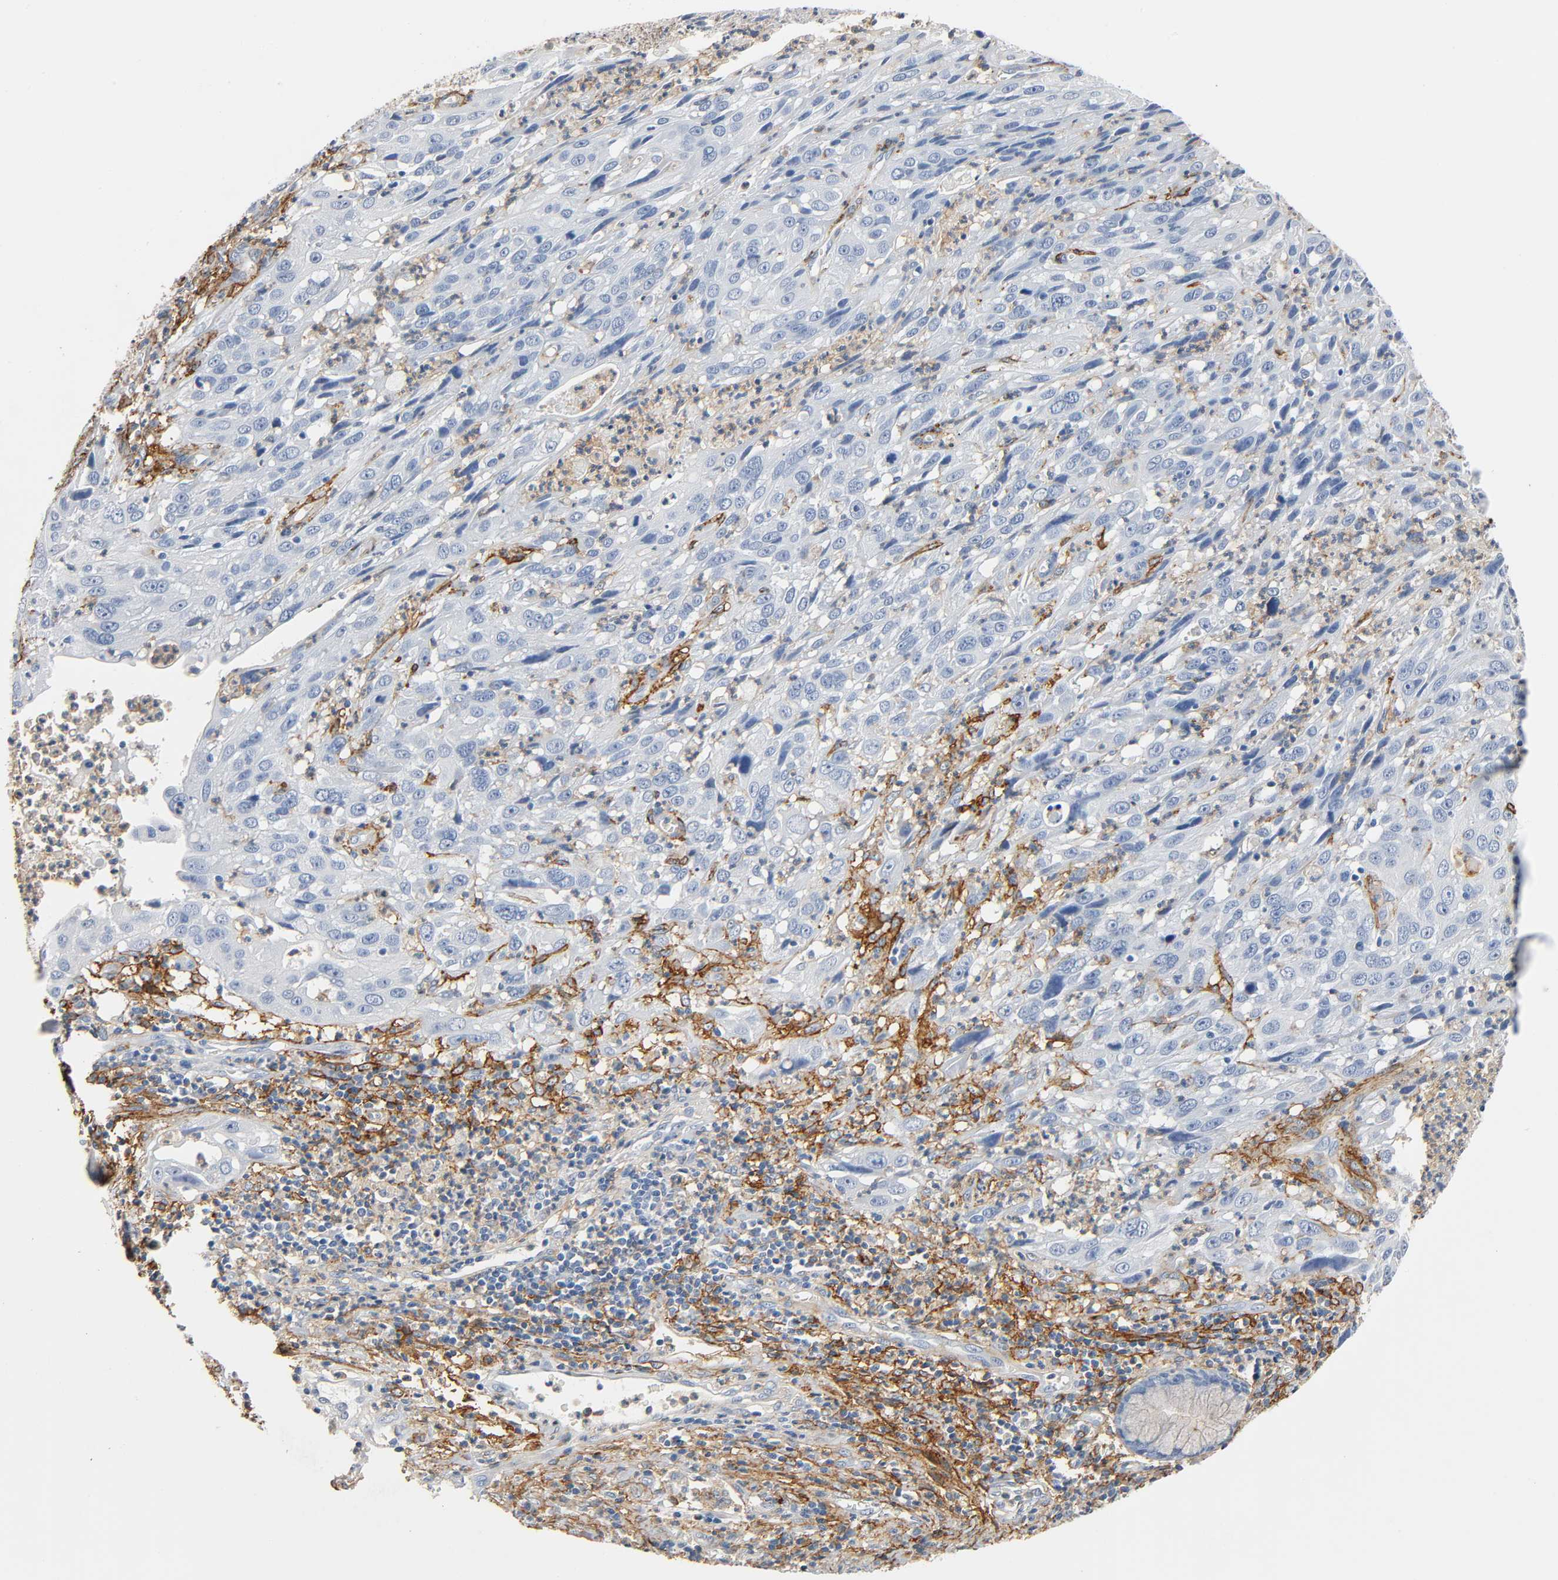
{"staining": {"intensity": "negative", "quantity": "none", "location": "none"}, "tissue": "cervical cancer", "cell_type": "Tumor cells", "image_type": "cancer", "snomed": [{"axis": "morphology", "description": "Squamous cell carcinoma, NOS"}, {"axis": "topography", "description": "Cervix"}], "caption": "The image displays no staining of tumor cells in cervical cancer.", "gene": "ANPEP", "patient": {"sex": "female", "age": 32}}